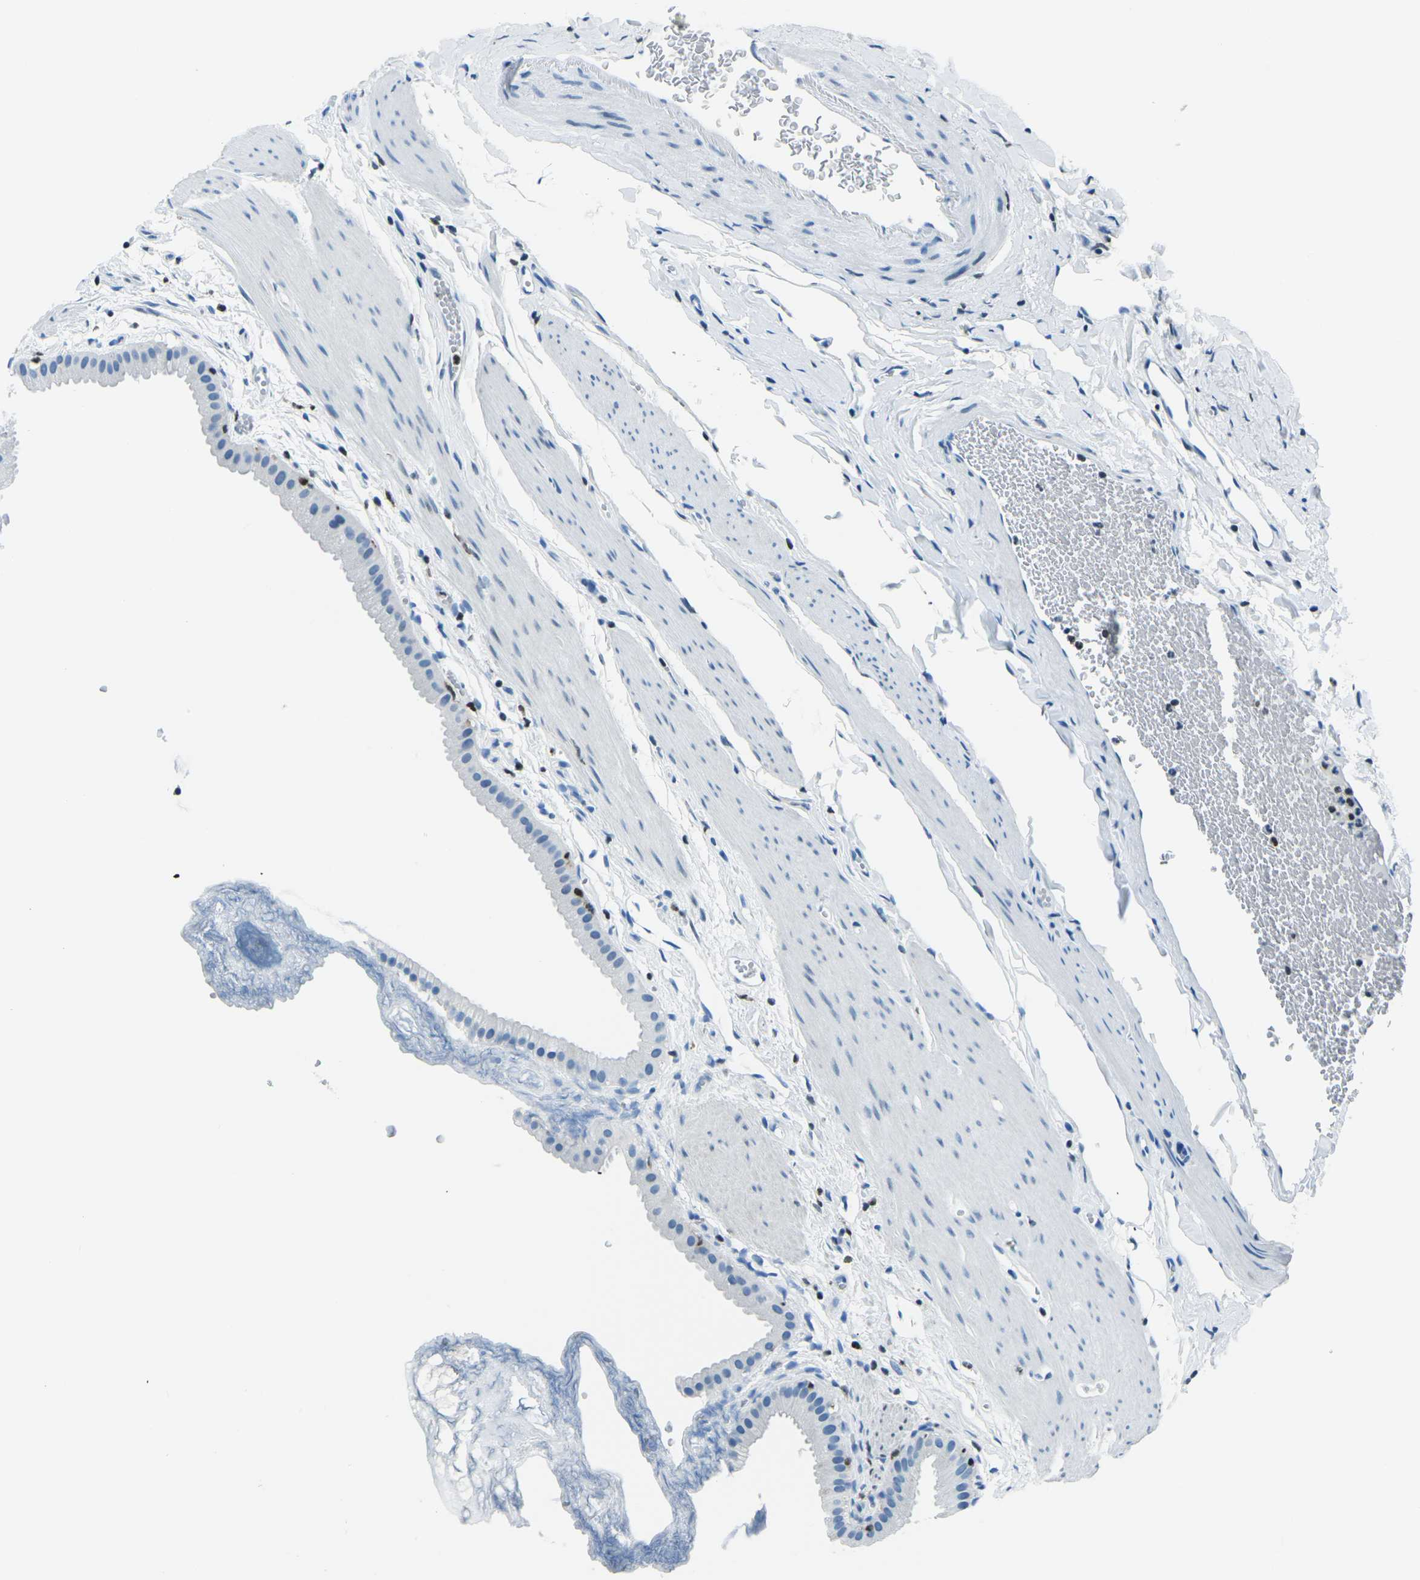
{"staining": {"intensity": "negative", "quantity": "none", "location": "none"}, "tissue": "gallbladder", "cell_type": "Glandular cells", "image_type": "normal", "snomed": [{"axis": "morphology", "description": "Normal tissue, NOS"}, {"axis": "topography", "description": "Gallbladder"}], "caption": "DAB immunohistochemical staining of benign gallbladder reveals no significant staining in glandular cells.", "gene": "CELF2", "patient": {"sex": "female", "age": 64}}